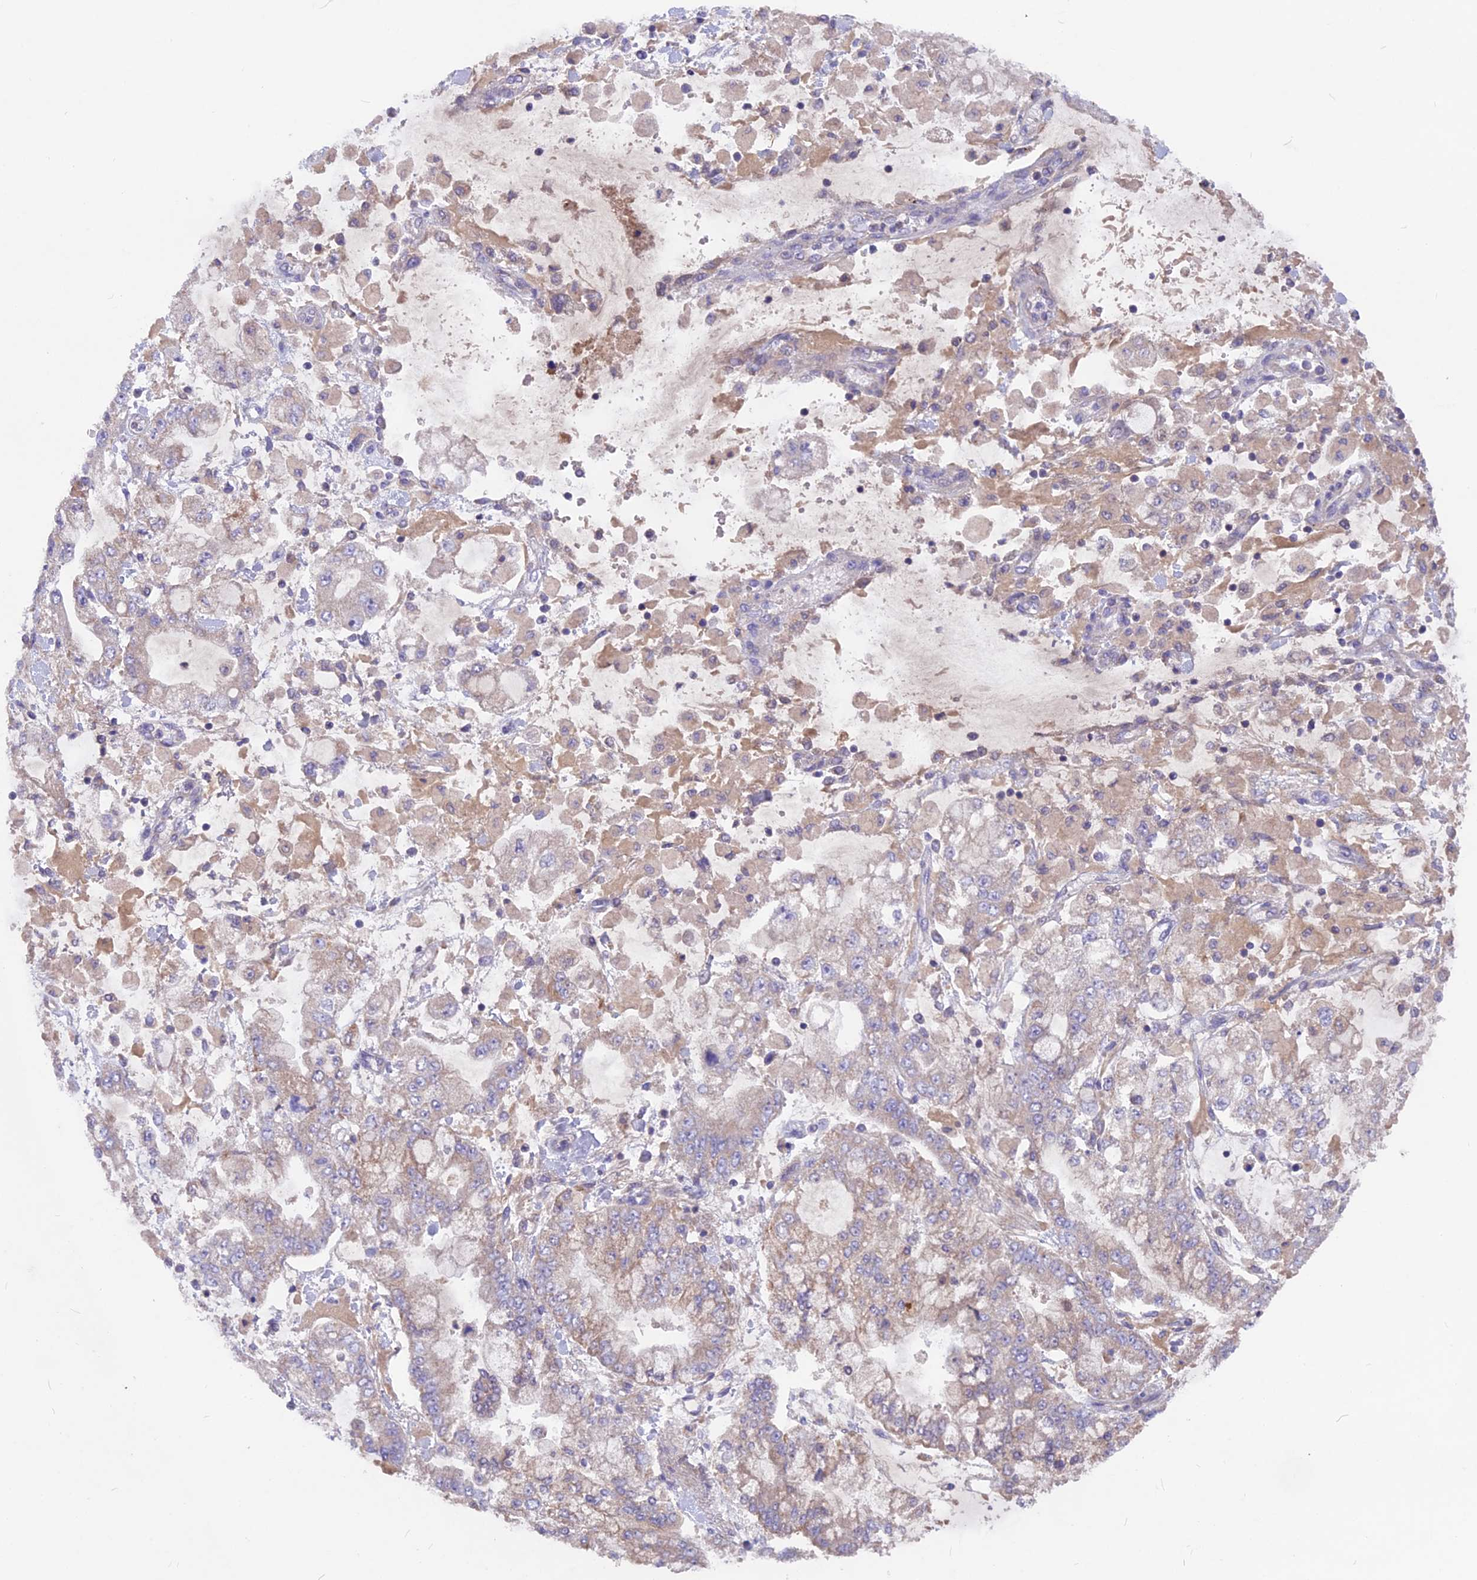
{"staining": {"intensity": "weak", "quantity": "25%-75%", "location": "cytoplasmic/membranous"}, "tissue": "stomach cancer", "cell_type": "Tumor cells", "image_type": "cancer", "snomed": [{"axis": "morphology", "description": "Normal tissue, NOS"}, {"axis": "morphology", "description": "Adenocarcinoma, NOS"}, {"axis": "topography", "description": "Stomach, upper"}, {"axis": "topography", "description": "Stomach"}], "caption": "A photomicrograph of human adenocarcinoma (stomach) stained for a protein displays weak cytoplasmic/membranous brown staining in tumor cells.", "gene": "PZP", "patient": {"sex": "male", "age": 76}}